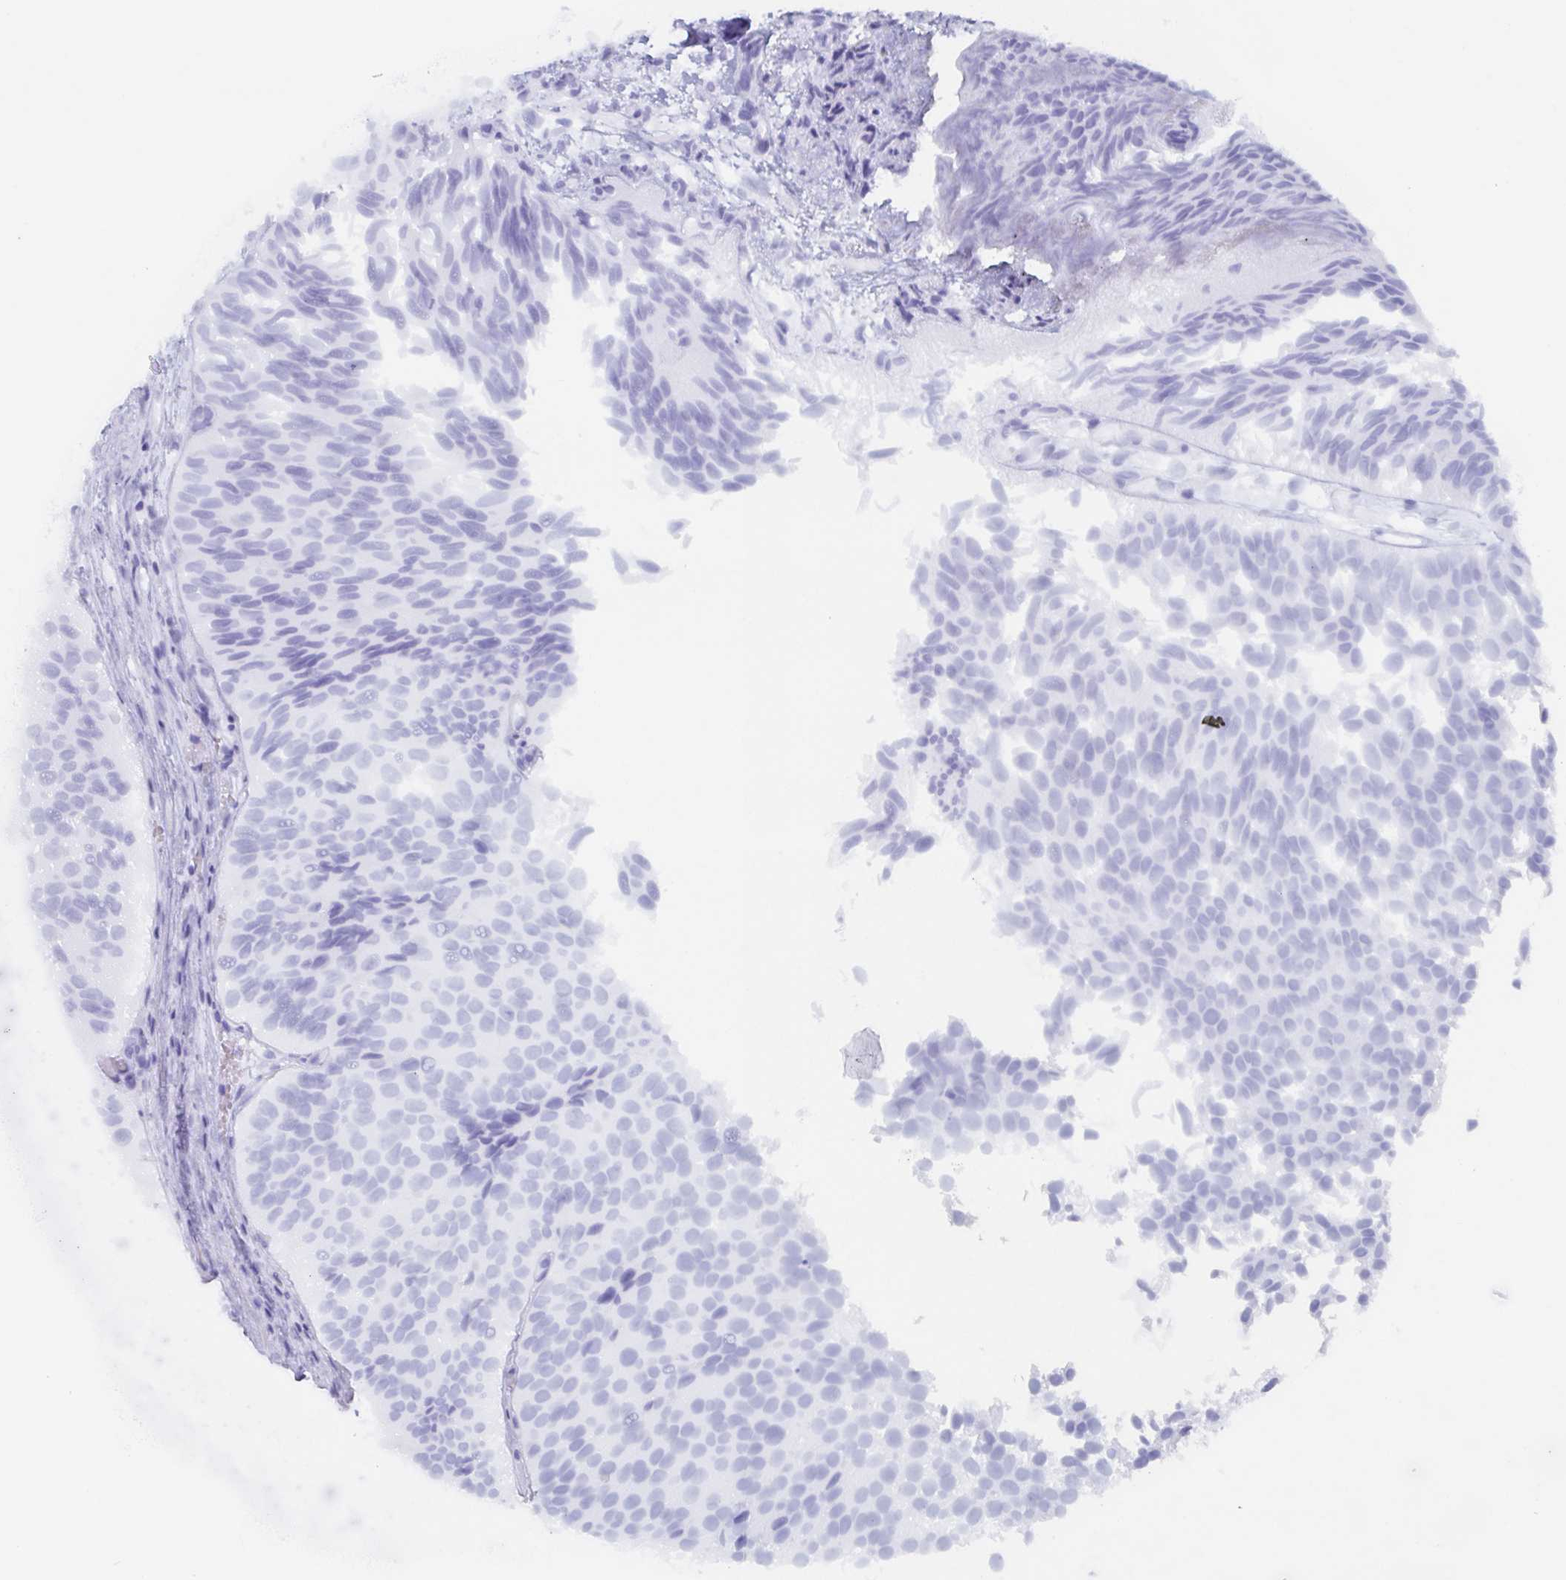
{"staining": {"intensity": "negative", "quantity": "none", "location": "none"}, "tissue": "urothelial cancer", "cell_type": "Tumor cells", "image_type": "cancer", "snomed": [{"axis": "morphology", "description": "Urothelial carcinoma, Low grade"}, {"axis": "topography", "description": "Urinary bladder"}], "caption": "Tumor cells are negative for brown protein staining in urothelial cancer. The staining is performed using DAB (3,3'-diaminobenzidine) brown chromogen with nuclei counter-stained in using hematoxylin.", "gene": "POU2F3", "patient": {"sex": "male", "age": 91}}